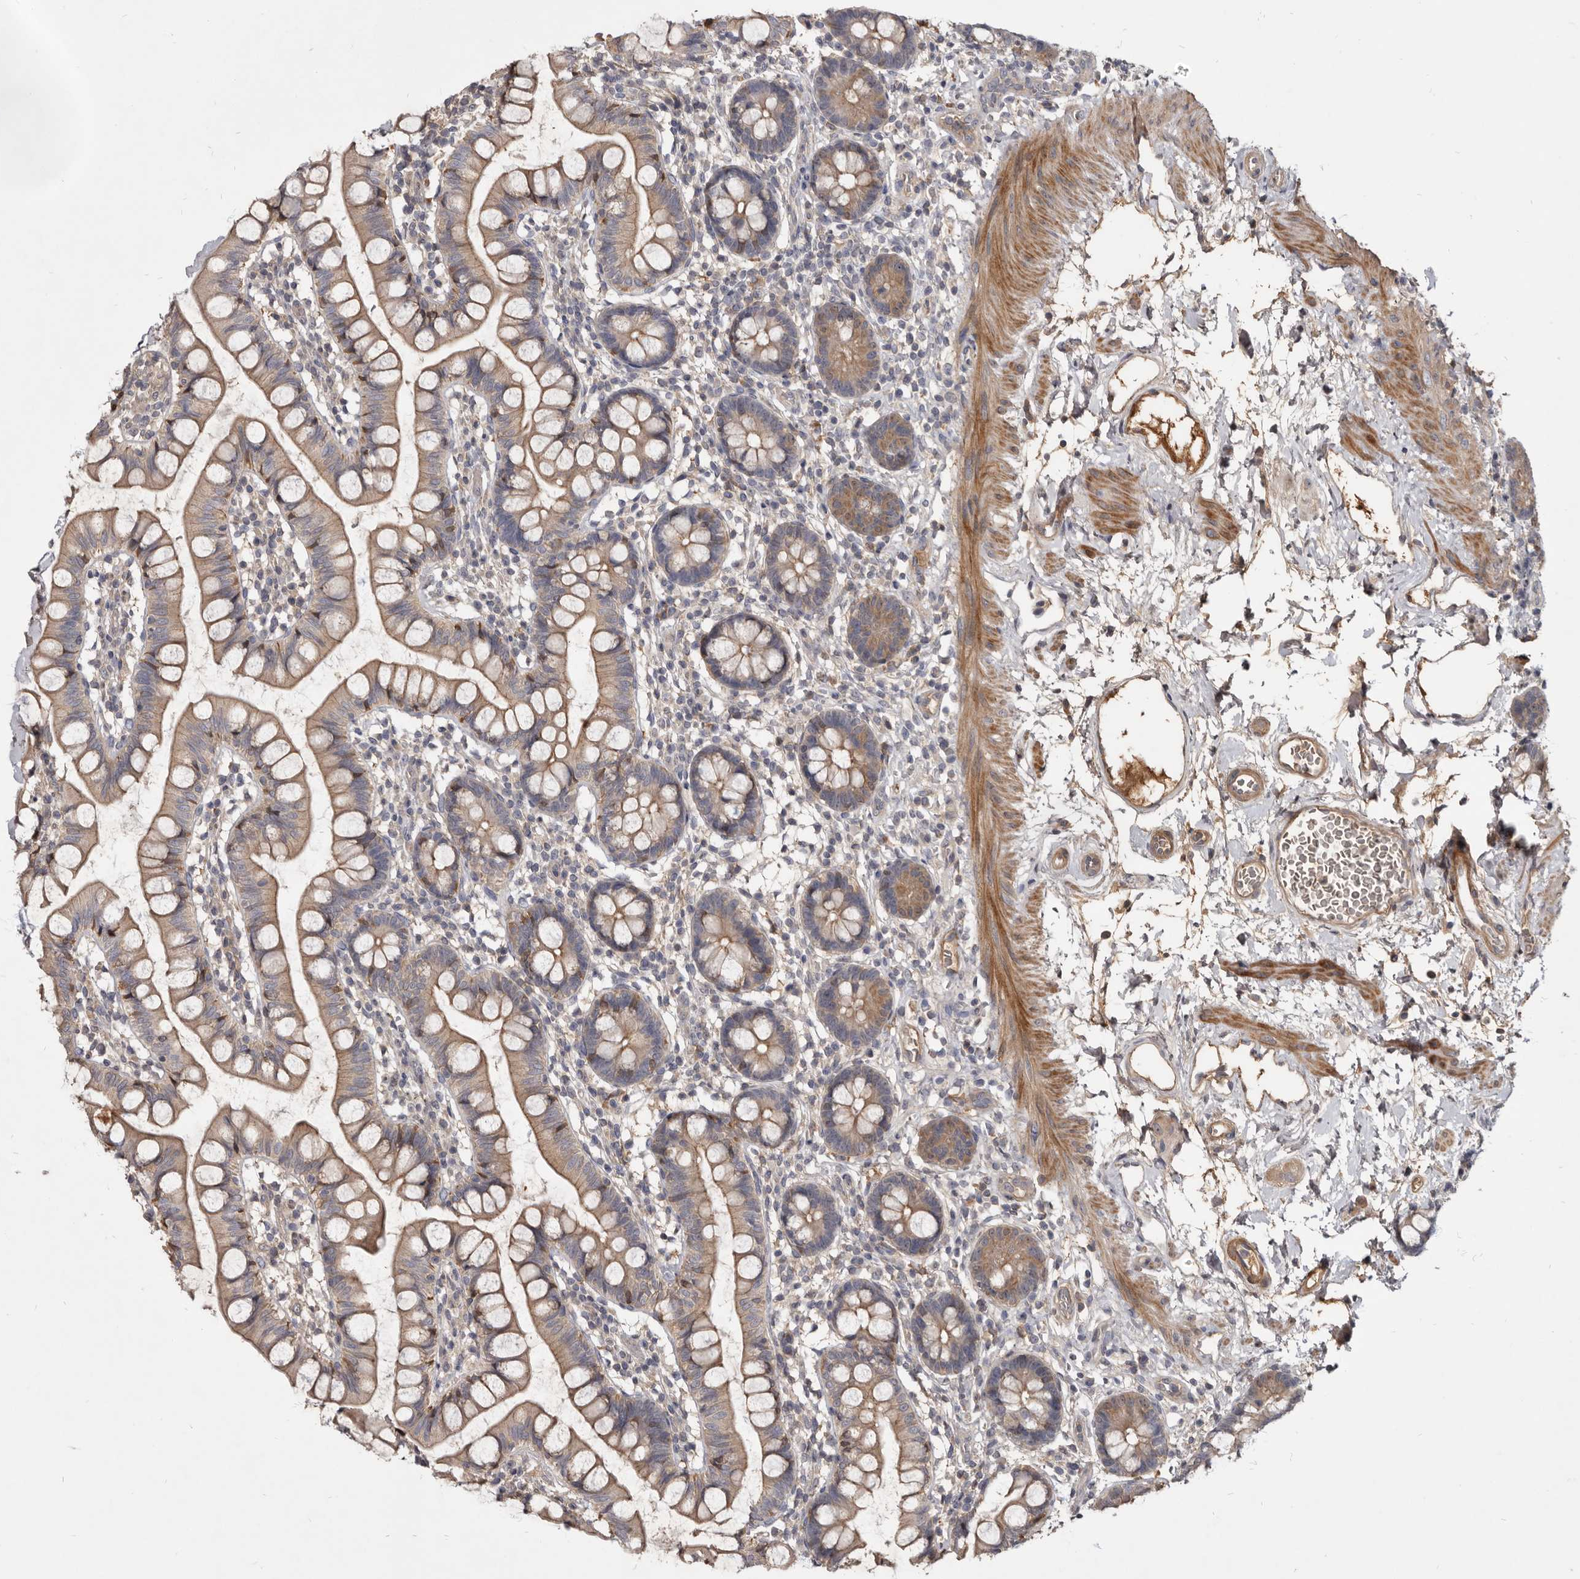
{"staining": {"intensity": "weak", "quantity": "25%-75%", "location": "cytoplasmic/membranous"}, "tissue": "small intestine", "cell_type": "Glandular cells", "image_type": "normal", "snomed": [{"axis": "morphology", "description": "Normal tissue, NOS"}, {"axis": "topography", "description": "Small intestine"}], "caption": "About 25%-75% of glandular cells in unremarkable small intestine display weak cytoplasmic/membranous protein staining as visualized by brown immunohistochemical staining.", "gene": "TTC39A", "patient": {"sex": "female", "age": 84}}